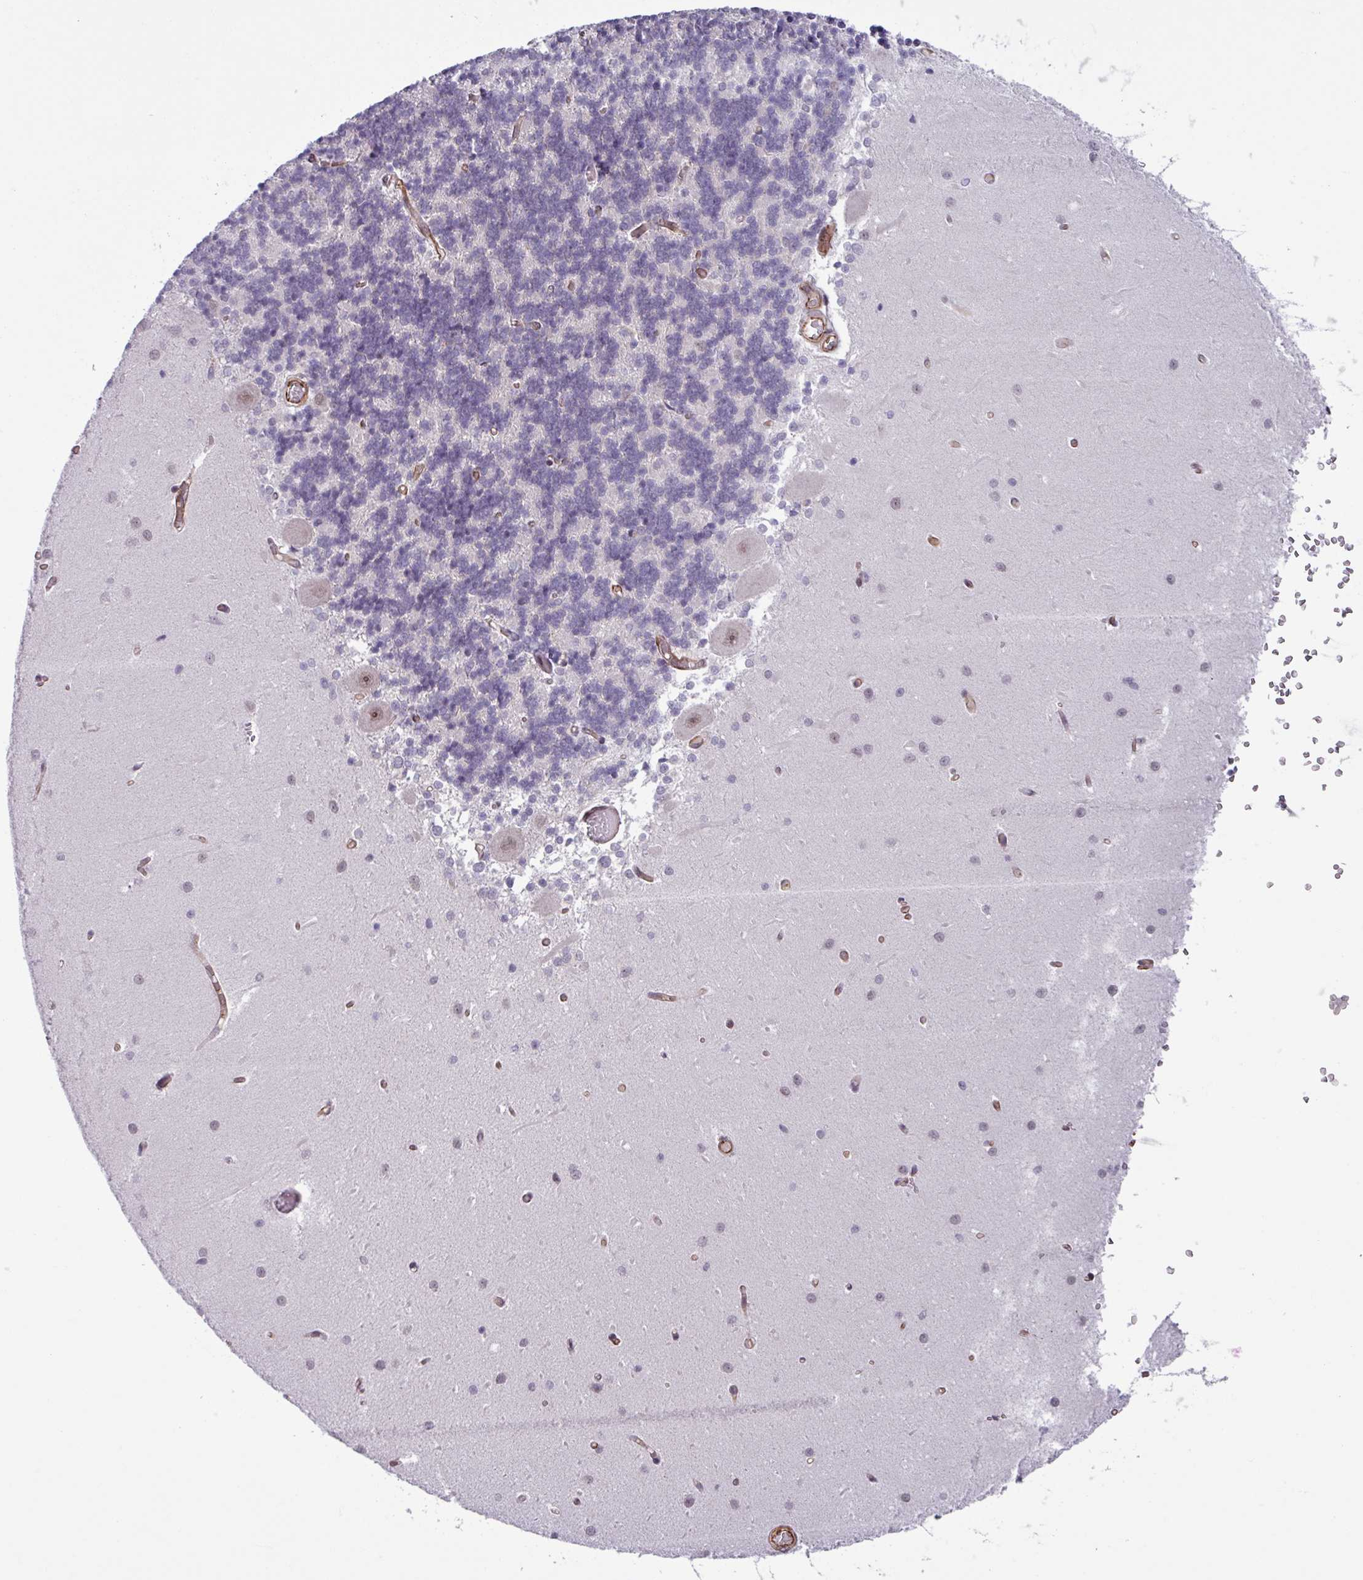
{"staining": {"intensity": "negative", "quantity": "none", "location": "none"}, "tissue": "cerebellum", "cell_type": "Cells in granular layer", "image_type": "normal", "snomed": [{"axis": "morphology", "description": "Normal tissue, NOS"}, {"axis": "topography", "description": "Cerebellum"}], "caption": "Benign cerebellum was stained to show a protein in brown. There is no significant expression in cells in granular layer.", "gene": "CHD3", "patient": {"sex": "male", "age": 37}}